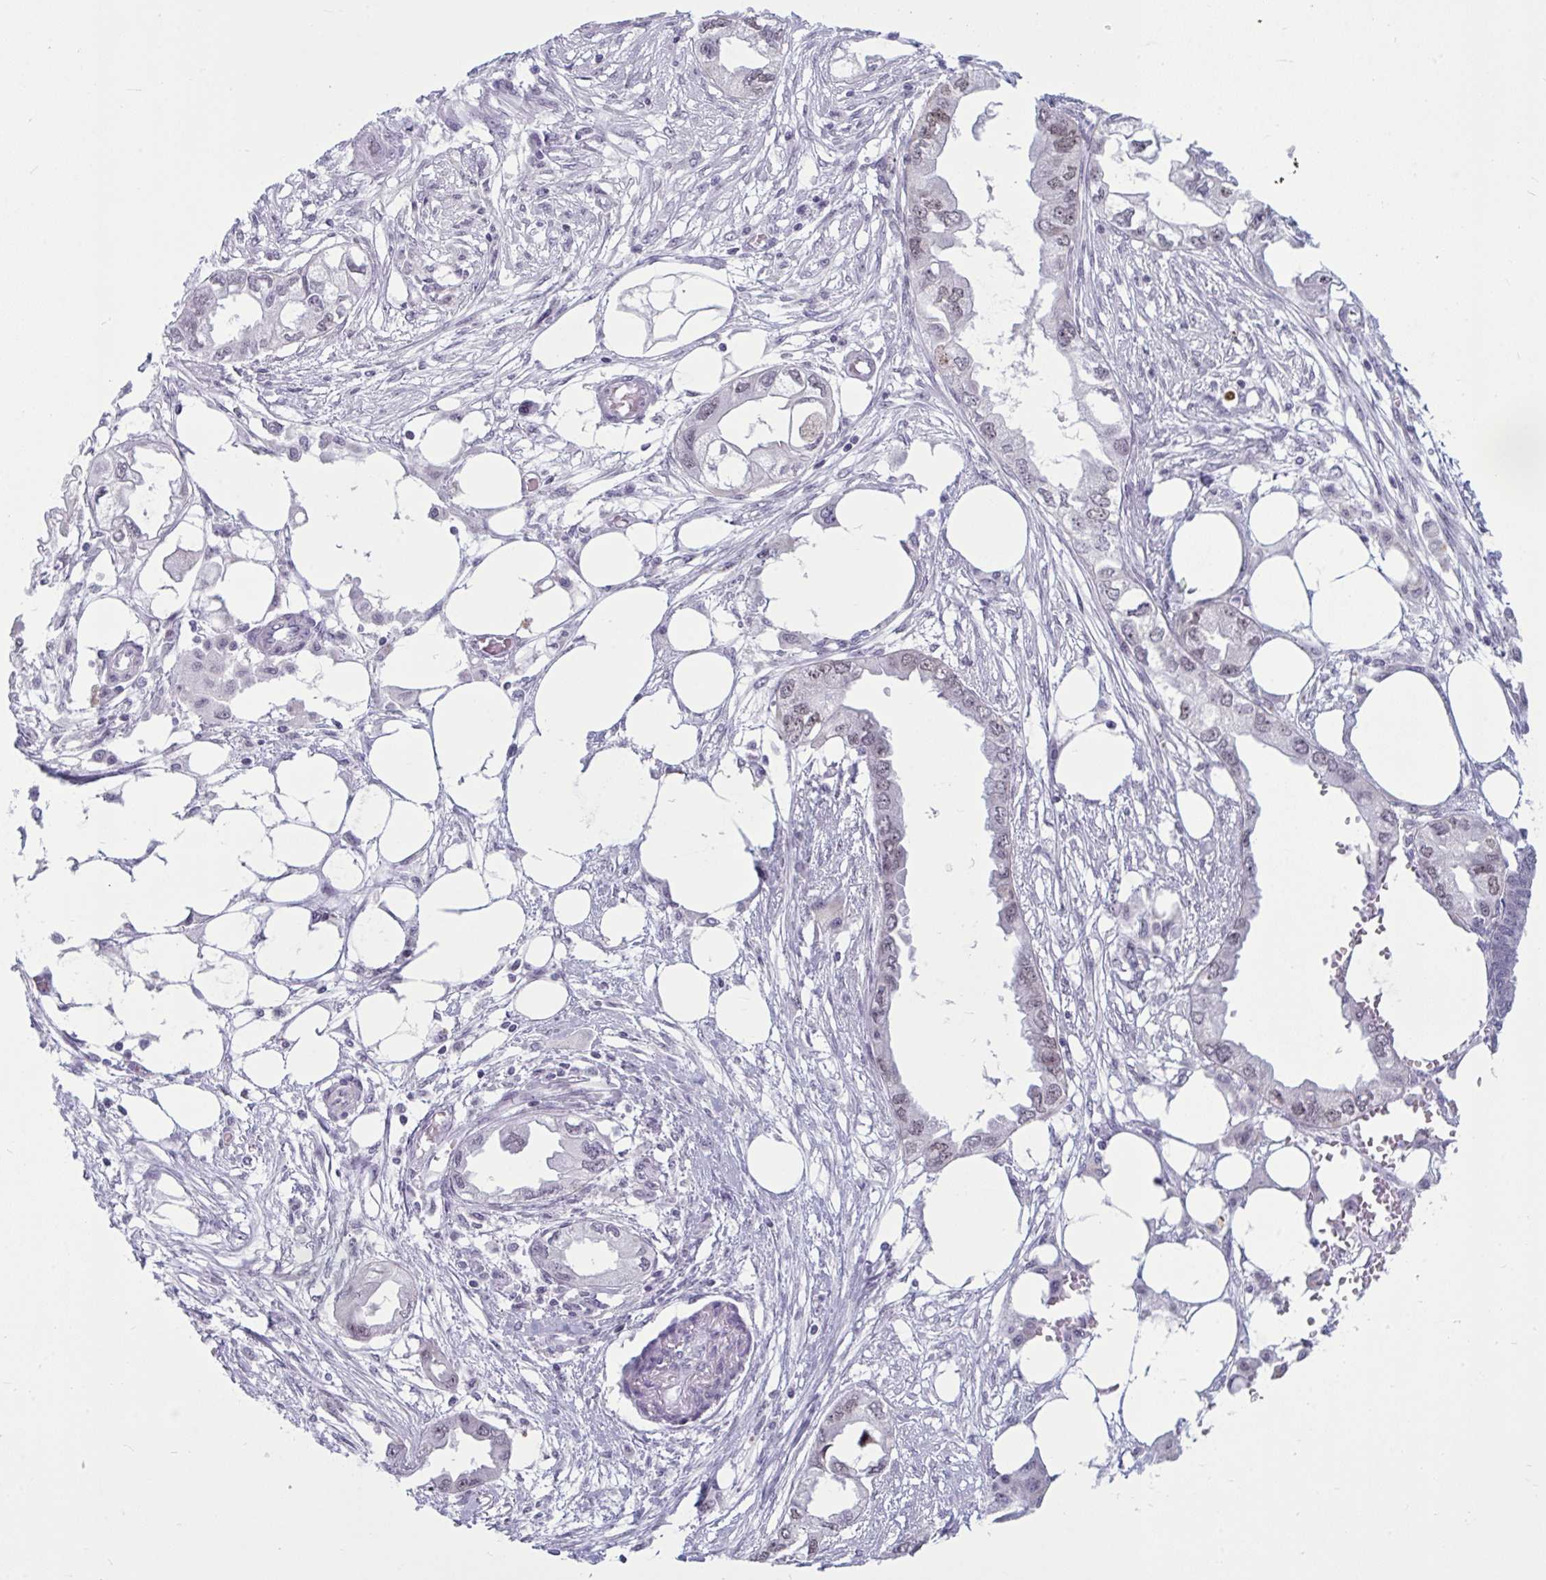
{"staining": {"intensity": "weak", "quantity": ">75%", "location": "nuclear"}, "tissue": "endometrial cancer", "cell_type": "Tumor cells", "image_type": "cancer", "snomed": [{"axis": "morphology", "description": "Adenocarcinoma, NOS"}, {"axis": "morphology", "description": "Adenocarcinoma, metastatic, NOS"}, {"axis": "topography", "description": "Adipose tissue"}, {"axis": "topography", "description": "Endometrium"}], "caption": "High-power microscopy captured an immunohistochemistry photomicrograph of adenocarcinoma (endometrial), revealing weak nuclear staining in approximately >75% of tumor cells.", "gene": "TGM6", "patient": {"sex": "female", "age": 67}}